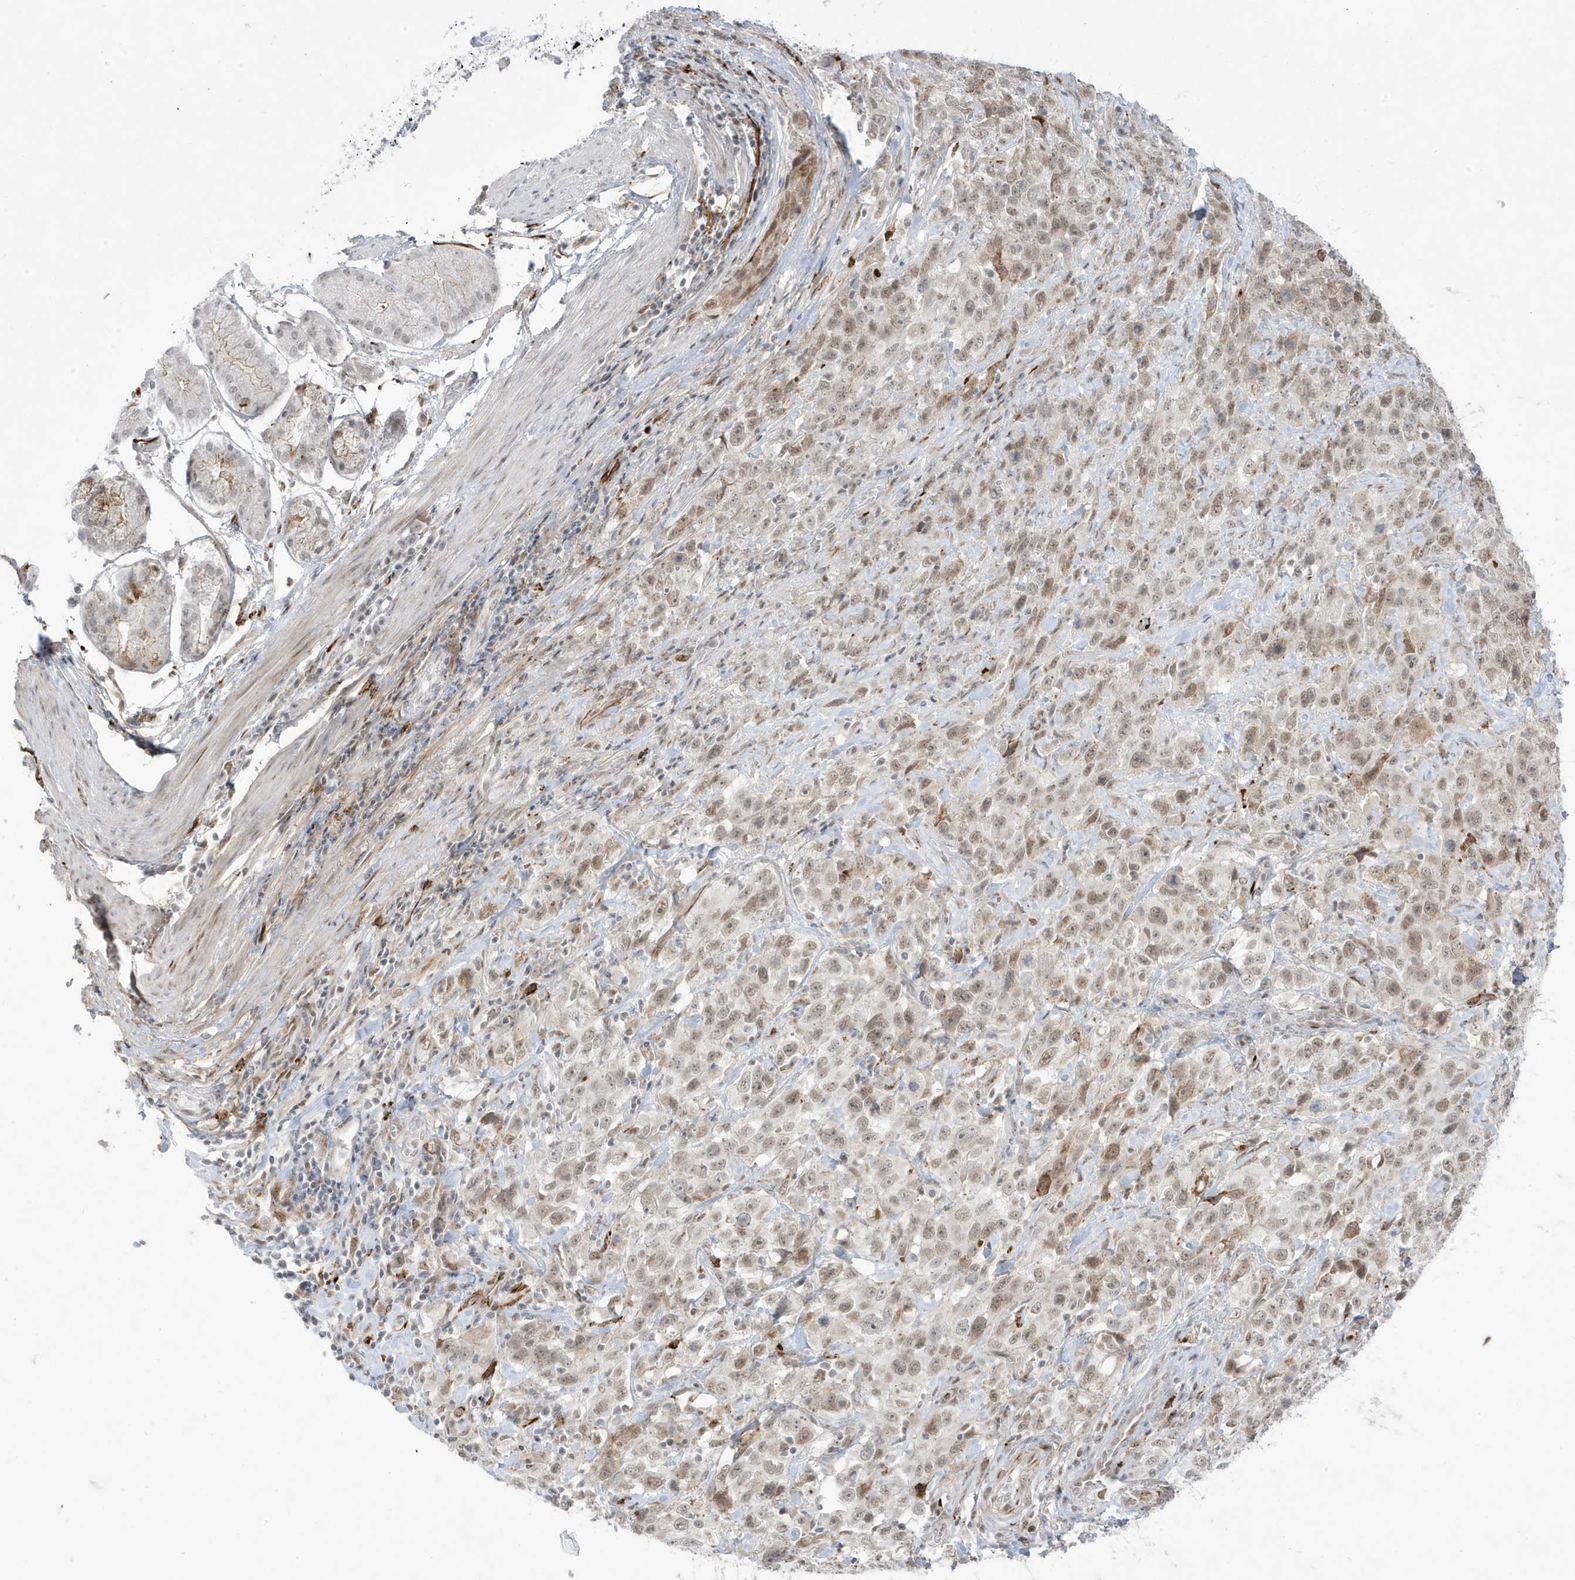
{"staining": {"intensity": "moderate", "quantity": ">75%", "location": "nuclear"}, "tissue": "stomach cancer", "cell_type": "Tumor cells", "image_type": "cancer", "snomed": [{"axis": "morphology", "description": "Normal tissue, NOS"}, {"axis": "morphology", "description": "Adenocarcinoma, NOS"}, {"axis": "topography", "description": "Lymph node"}, {"axis": "topography", "description": "Stomach"}], "caption": "A histopathology image of adenocarcinoma (stomach) stained for a protein exhibits moderate nuclear brown staining in tumor cells.", "gene": "ADAMTSL3", "patient": {"sex": "male", "age": 48}}